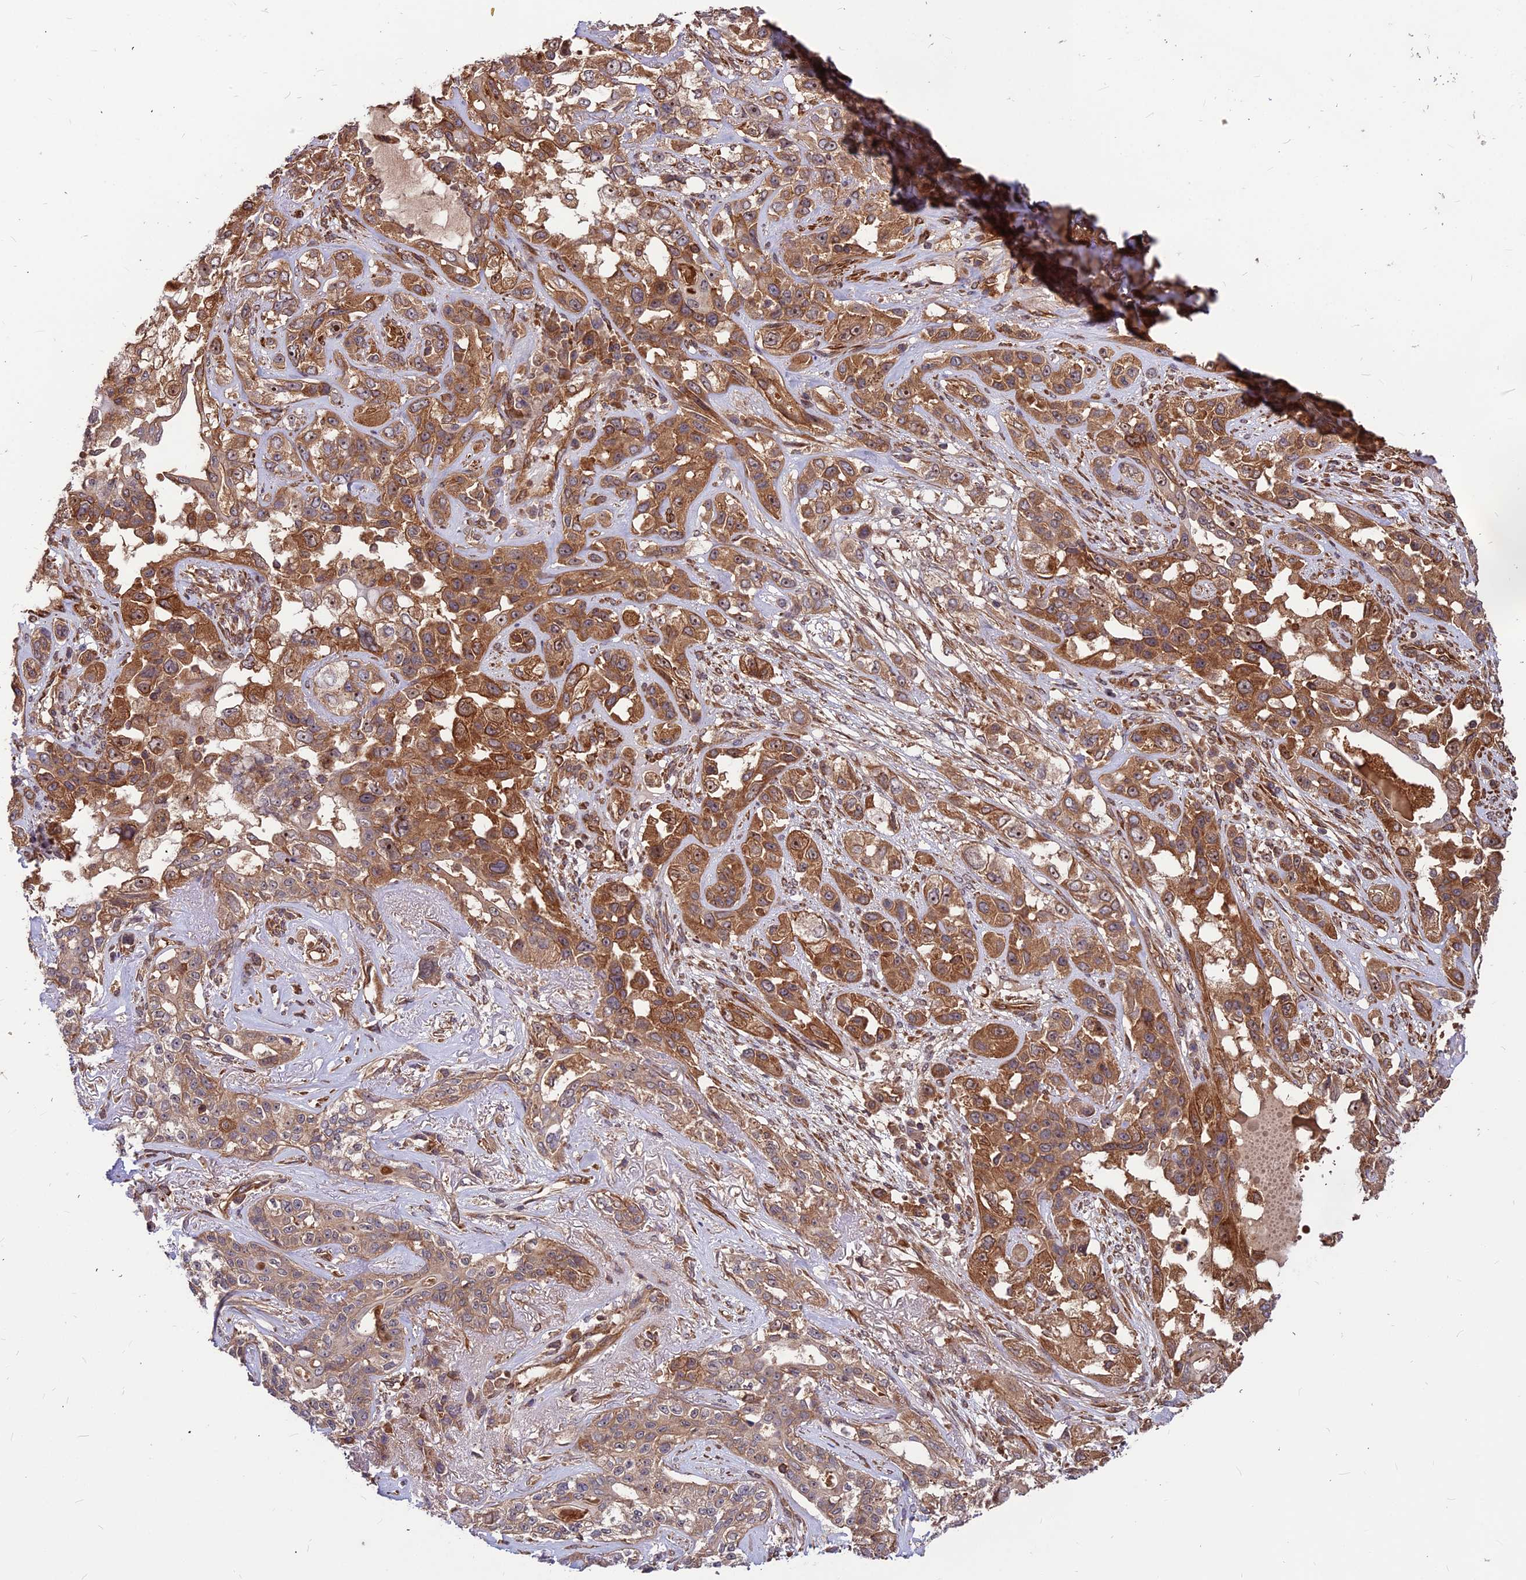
{"staining": {"intensity": "moderate", "quantity": ">75%", "location": "cytoplasmic/membranous"}, "tissue": "lung cancer", "cell_type": "Tumor cells", "image_type": "cancer", "snomed": [{"axis": "morphology", "description": "Squamous cell carcinoma, NOS"}, {"axis": "topography", "description": "Lung"}], "caption": "The histopathology image demonstrates a brown stain indicating the presence of a protein in the cytoplasmic/membranous of tumor cells in lung cancer. (Brightfield microscopy of DAB IHC at high magnification).", "gene": "ZNF467", "patient": {"sex": "female", "age": 70}}